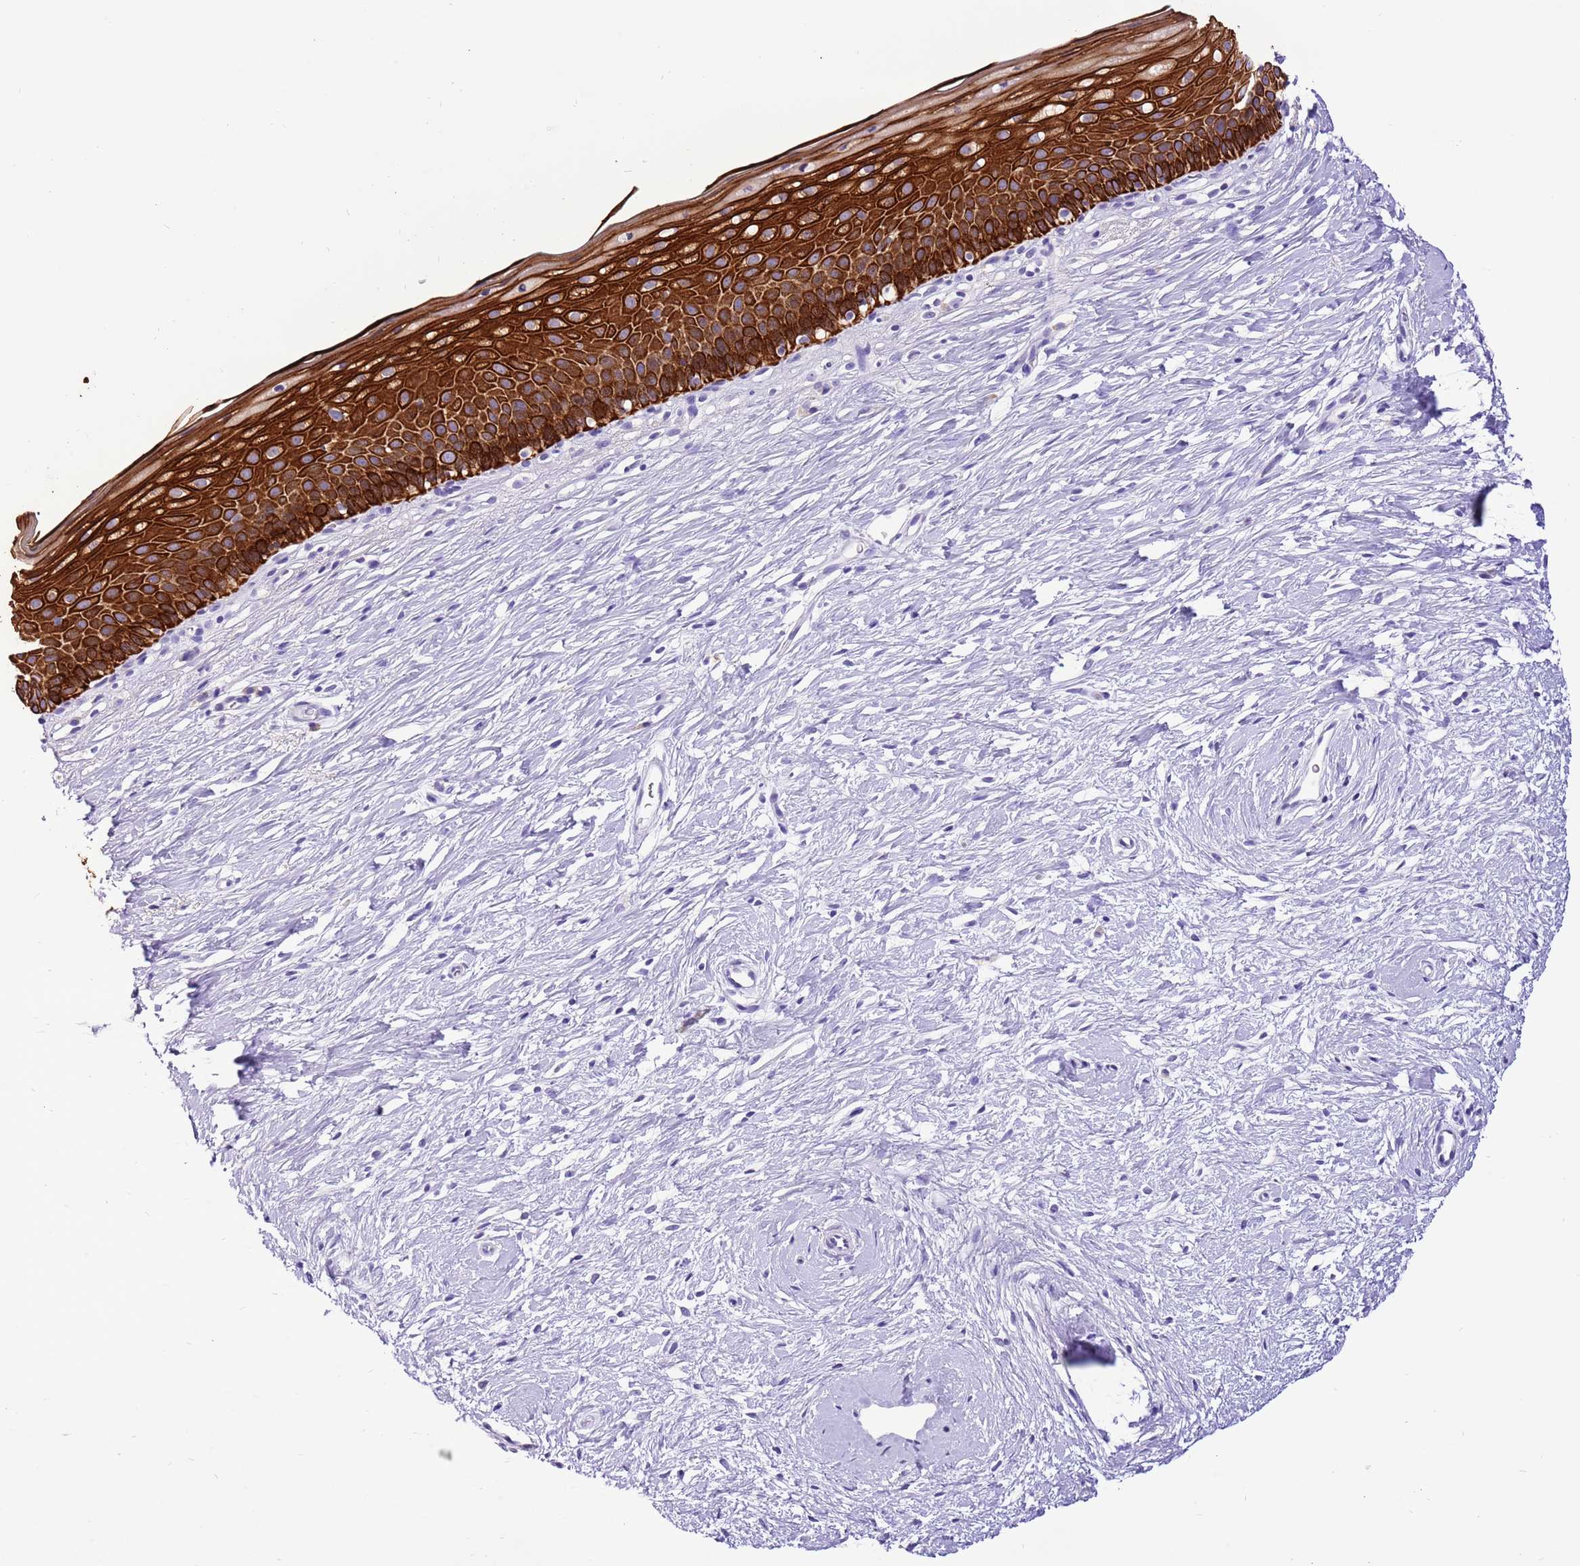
{"staining": {"intensity": "moderate", "quantity": ">75%", "location": "cytoplasmic/membranous"}, "tissue": "cervix", "cell_type": "Glandular cells", "image_type": "normal", "snomed": [{"axis": "morphology", "description": "Normal tissue, NOS"}, {"axis": "topography", "description": "Cervix"}], "caption": "A histopathology image showing moderate cytoplasmic/membranous expression in about >75% of glandular cells in unremarkable cervix, as visualized by brown immunohistochemical staining.", "gene": "R3HDM4", "patient": {"sex": "female", "age": 57}}